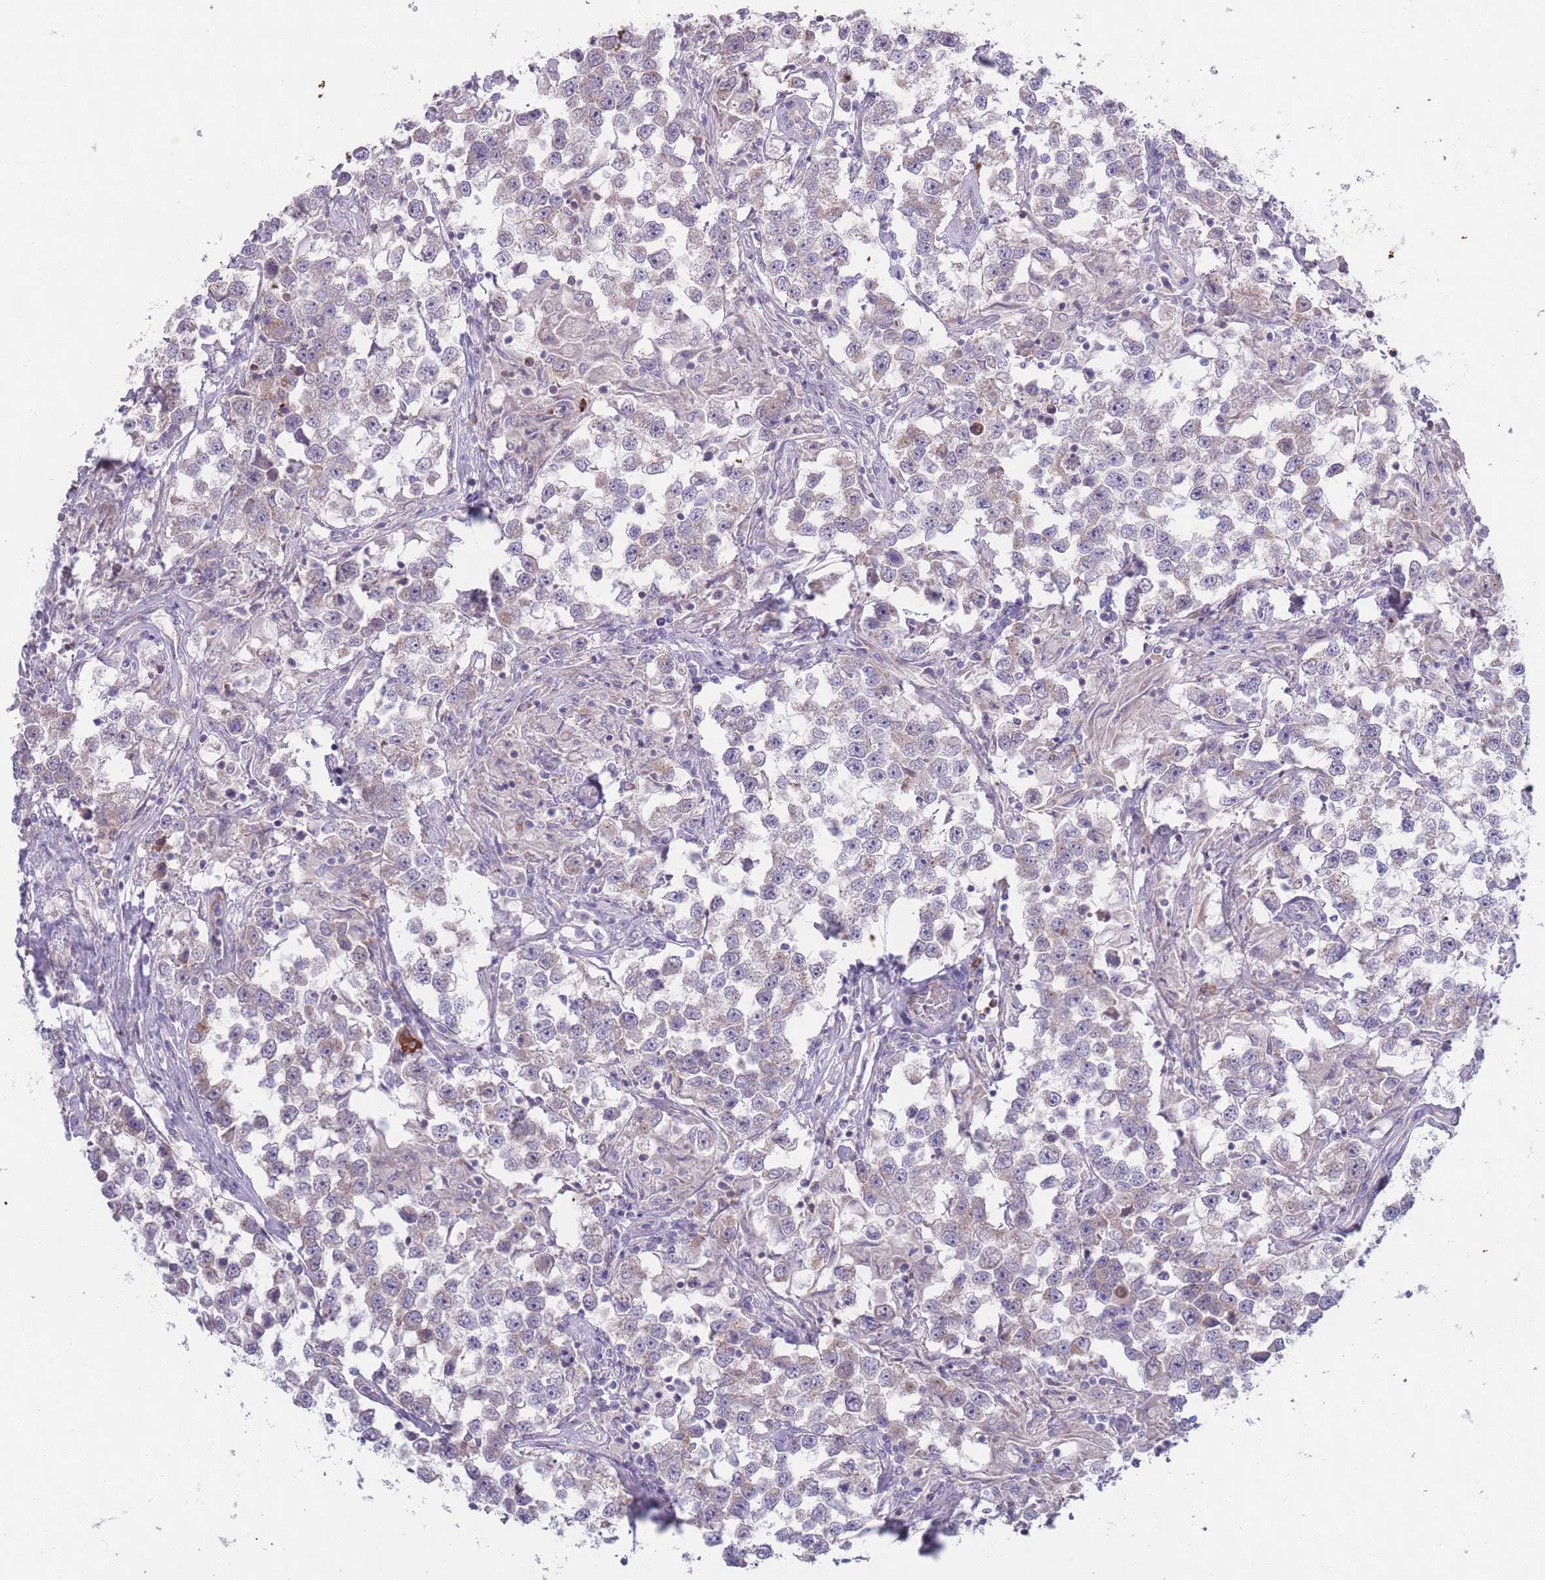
{"staining": {"intensity": "weak", "quantity": "<25%", "location": "cytoplasmic/membranous"}, "tissue": "testis cancer", "cell_type": "Tumor cells", "image_type": "cancer", "snomed": [{"axis": "morphology", "description": "Seminoma, NOS"}, {"axis": "topography", "description": "Testis"}], "caption": "Protein analysis of seminoma (testis) shows no significant positivity in tumor cells.", "gene": "LTB", "patient": {"sex": "male", "age": 46}}